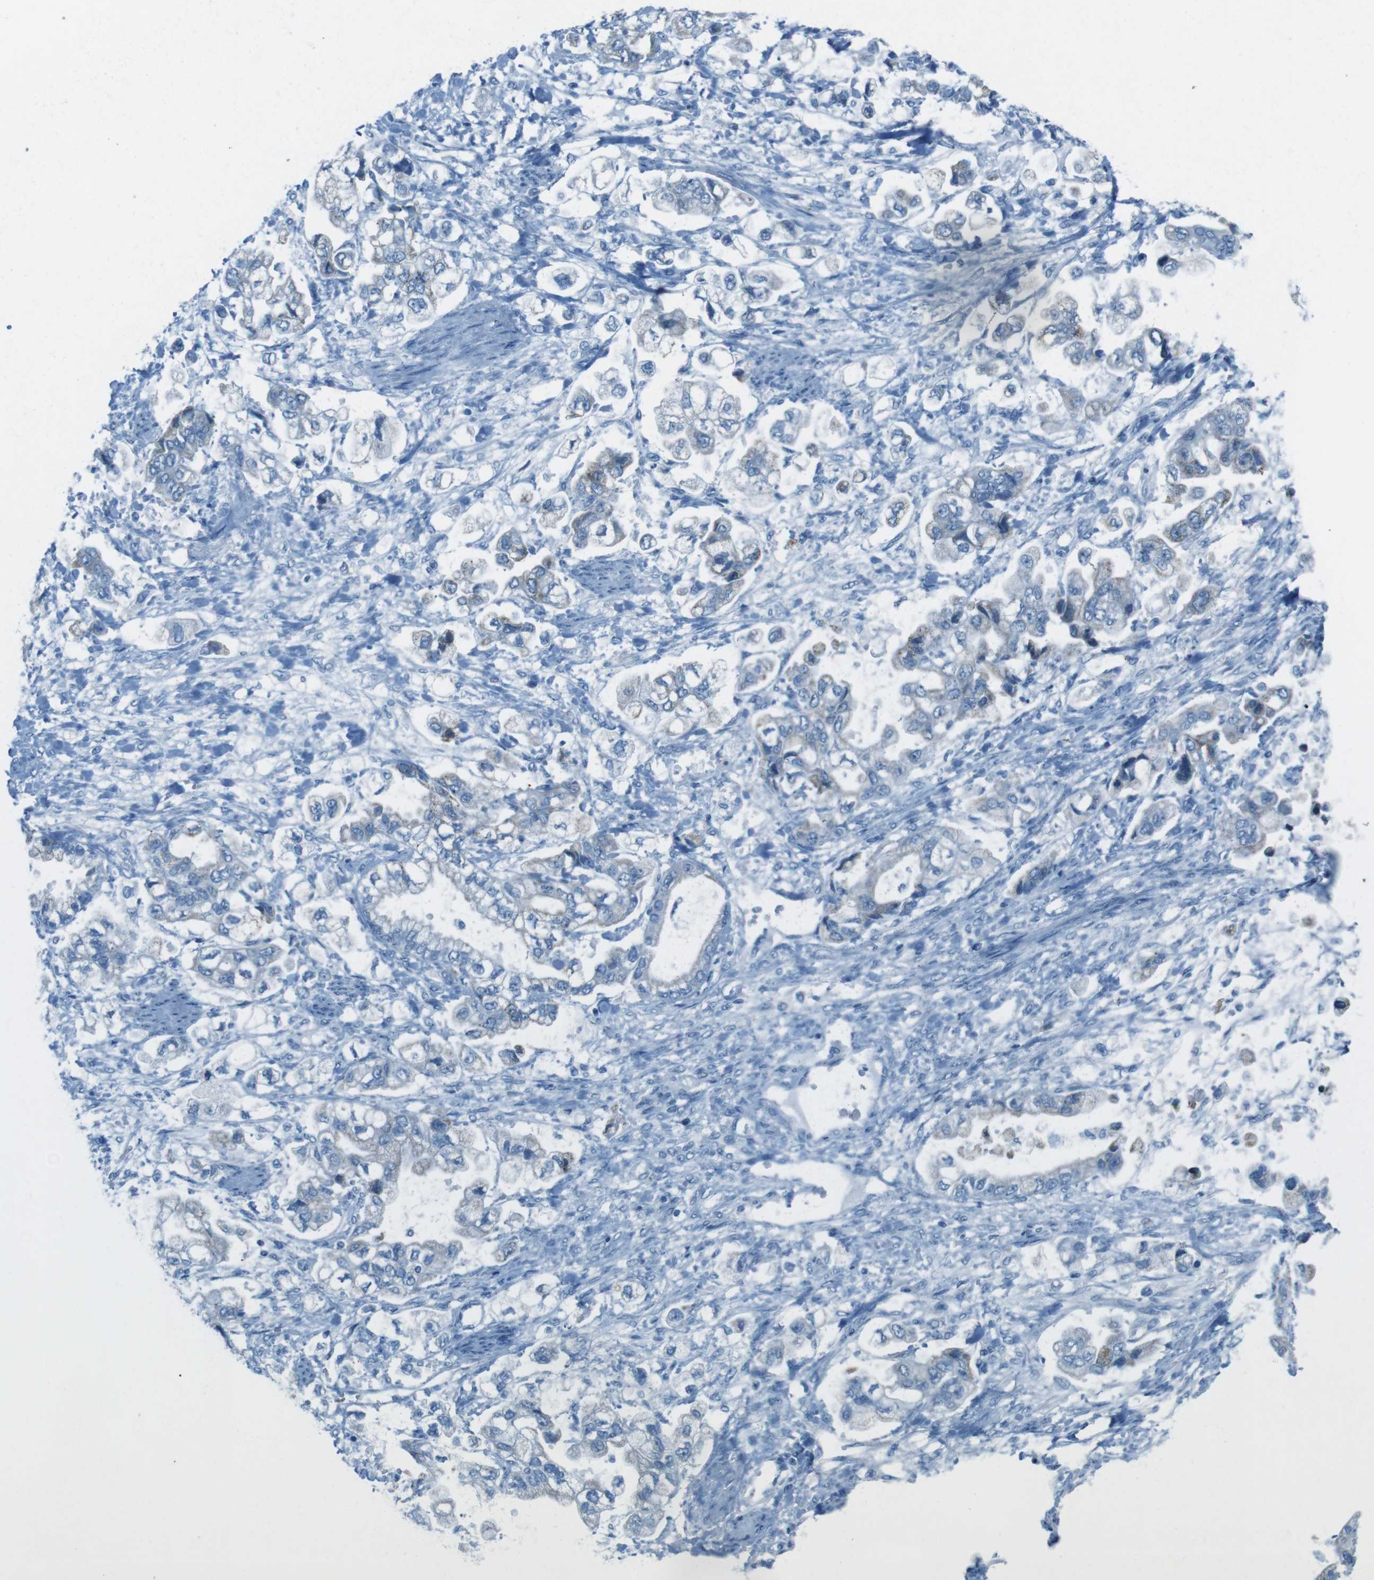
{"staining": {"intensity": "weak", "quantity": "25%-75%", "location": "cytoplasmic/membranous"}, "tissue": "stomach cancer", "cell_type": "Tumor cells", "image_type": "cancer", "snomed": [{"axis": "morphology", "description": "Normal tissue, NOS"}, {"axis": "morphology", "description": "Adenocarcinoma, NOS"}, {"axis": "topography", "description": "Stomach"}], "caption": "A brown stain highlights weak cytoplasmic/membranous staining of a protein in adenocarcinoma (stomach) tumor cells.", "gene": "DNAJA3", "patient": {"sex": "male", "age": 62}}